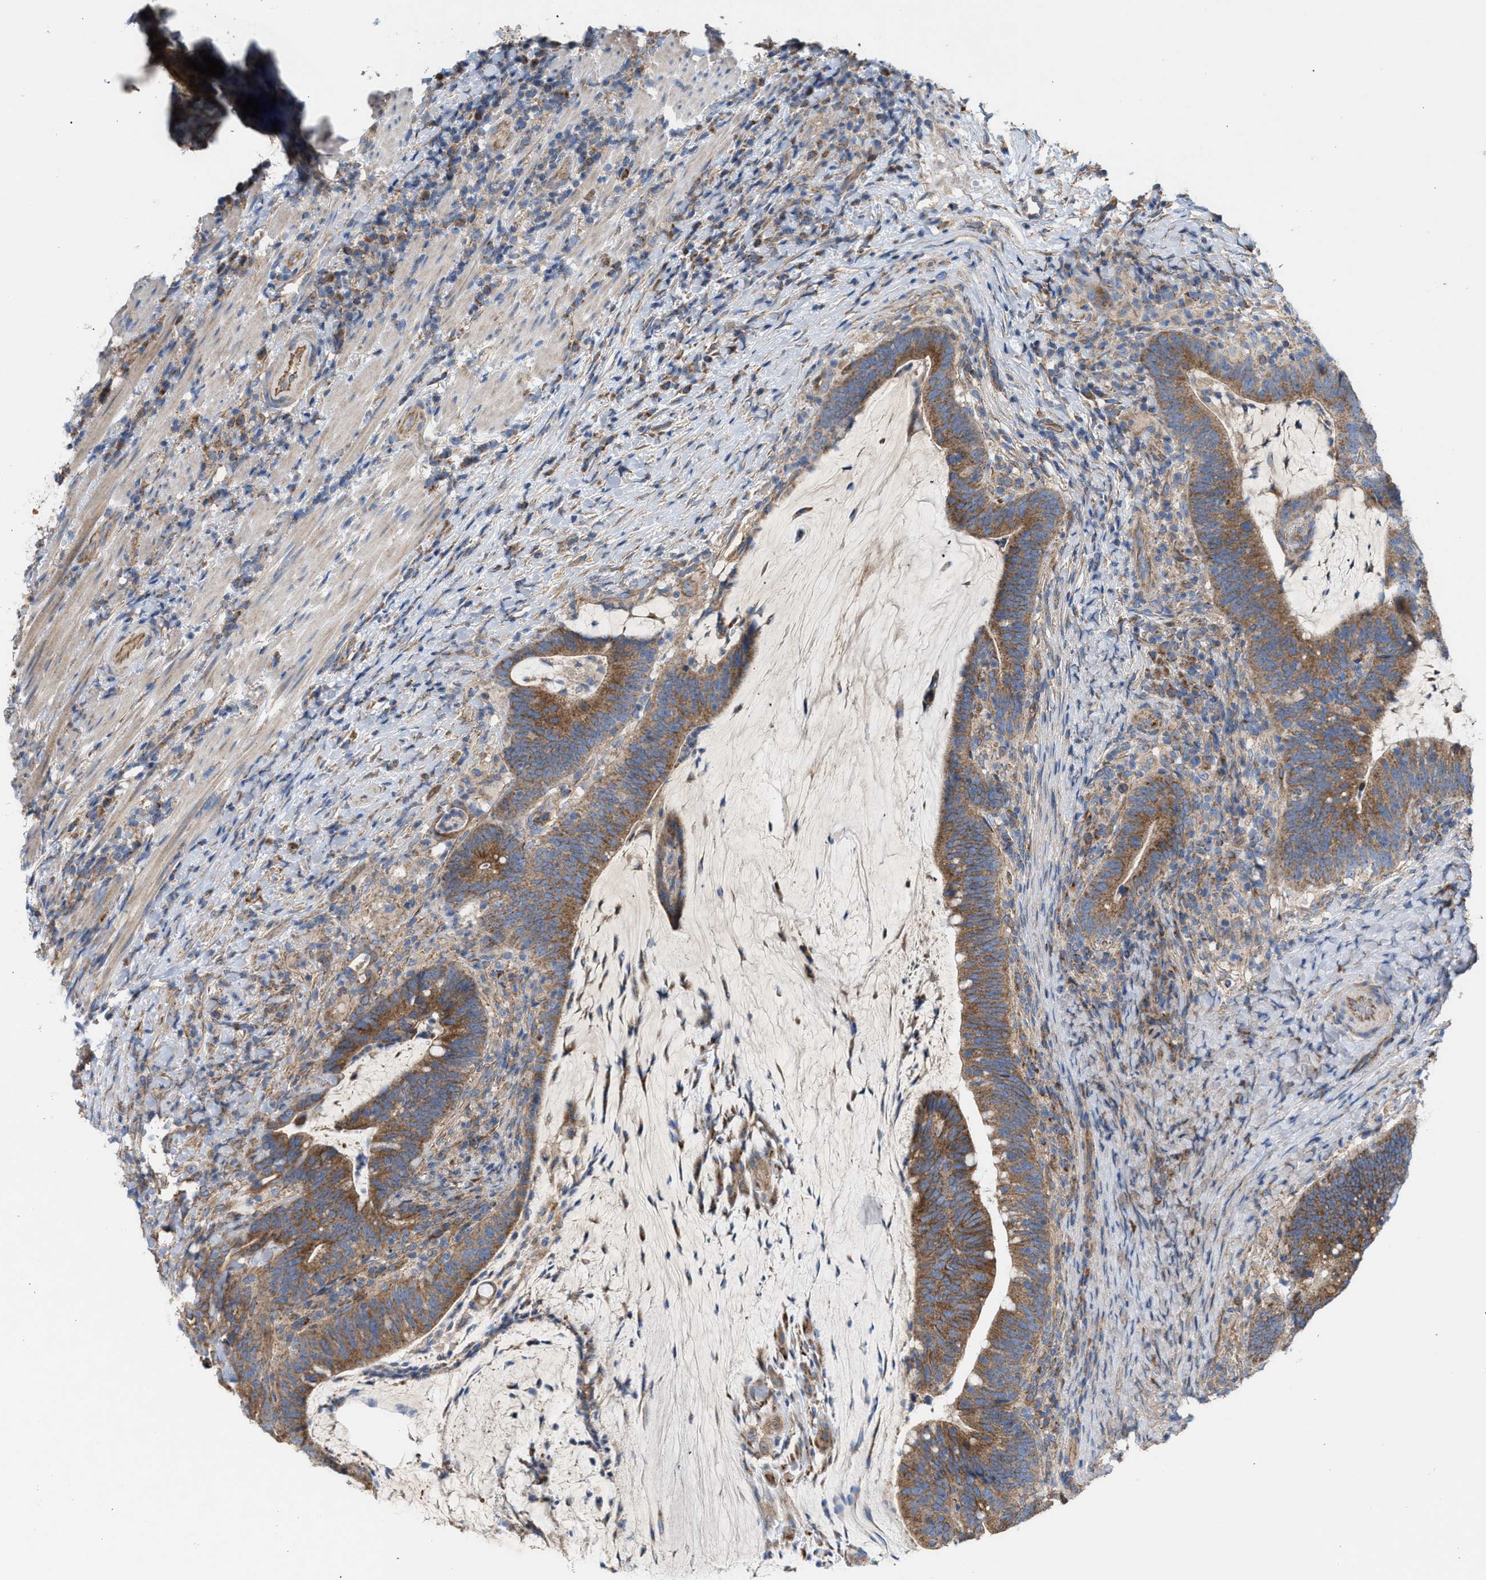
{"staining": {"intensity": "moderate", "quantity": ">75%", "location": "cytoplasmic/membranous"}, "tissue": "colorectal cancer", "cell_type": "Tumor cells", "image_type": "cancer", "snomed": [{"axis": "morphology", "description": "Adenocarcinoma, NOS"}, {"axis": "topography", "description": "Colon"}], "caption": "IHC micrograph of human colorectal cancer stained for a protein (brown), which shows medium levels of moderate cytoplasmic/membranous positivity in approximately >75% of tumor cells.", "gene": "OXSM", "patient": {"sex": "female", "age": 66}}